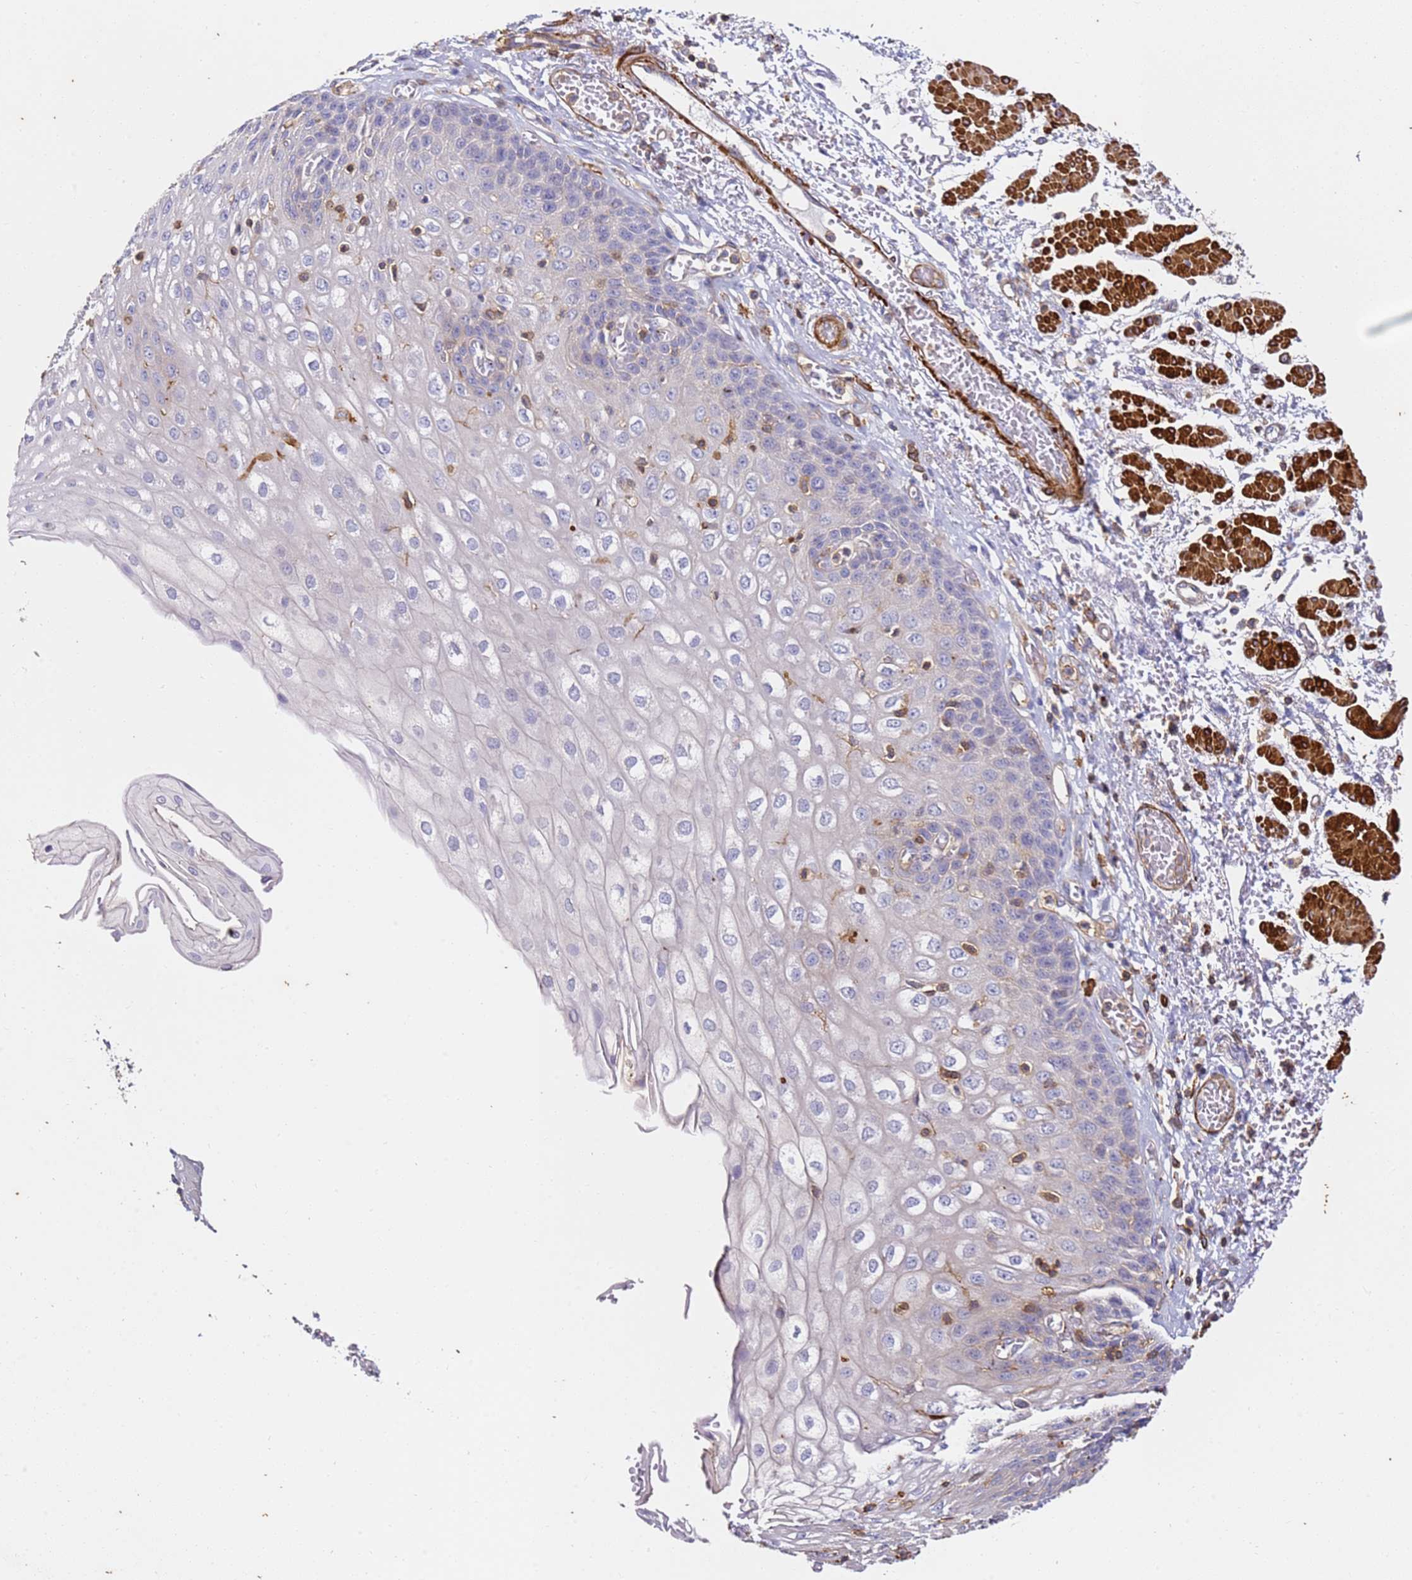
{"staining": {"intensity": "weak", "quantity": "25%-75%", "location": "cytoplasmic/membranous"}, "tissue": "esophagus", "cell_type": "Squamous epithelial cells", "image_type": "normal", "snomed": [{"axis": "morphology", "description": "Normal tissue, NOS"}, {"axis": "topography", "description": "Esophagus"}], "caption": "Immunohistochemical staining of unremarkable esophagus demonstrates low levels of weak cytoplasmic/membranous expression in about 25%-75% of squamous epithelial cells.", "gene": "ZNF671", "patient": {"sex": "male", "age": 81}}